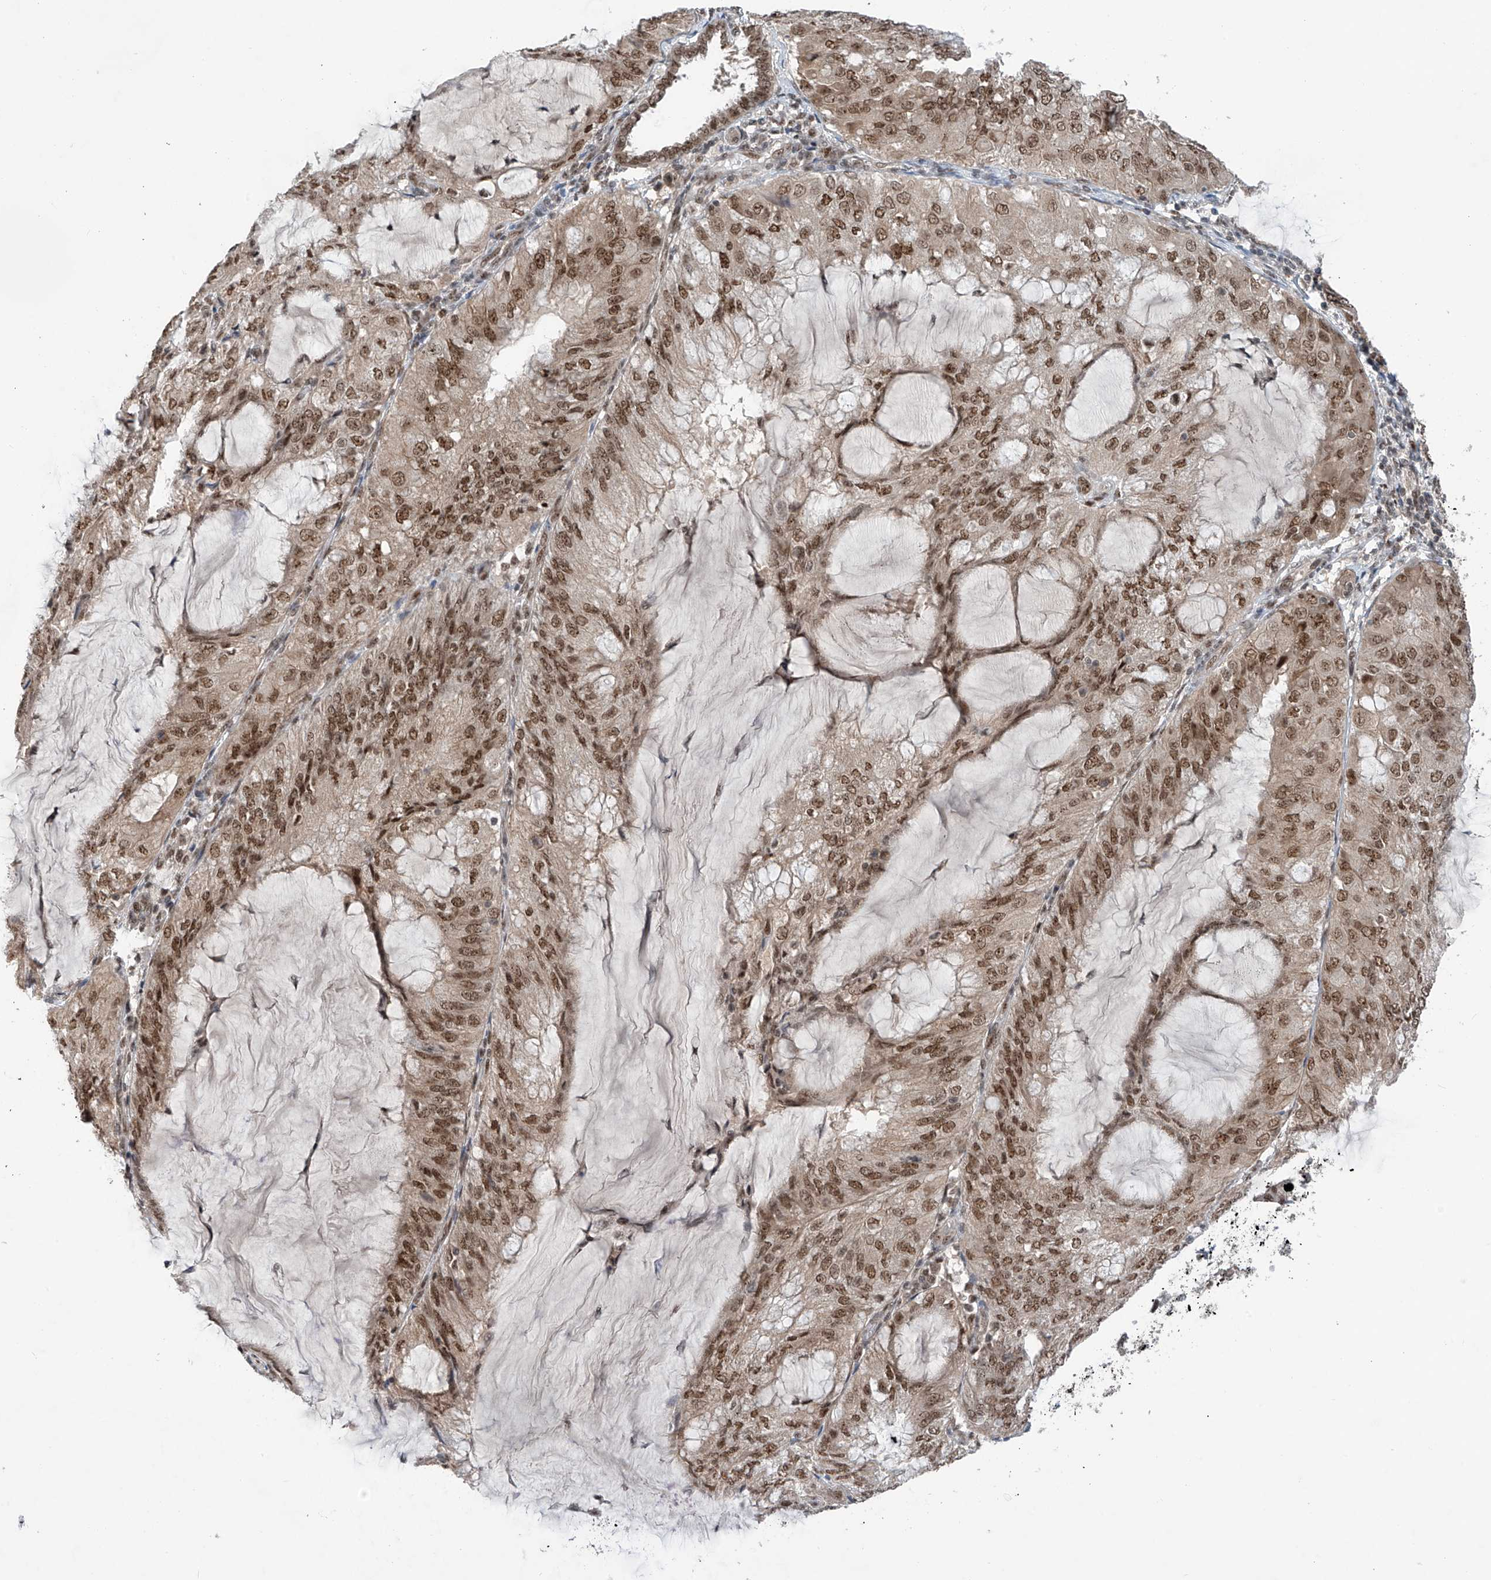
{"staining": {"intensity": "moderate", "quantity": ">75%", "location": "nuclear"}, "tissue": "endometrial cancer", "cell_type": "Tumor cells", "image_type": "cancer", "snomed": [{"axis": "morphology", "description": "Adenocarcinoma, NOS"}, {"axis": "topography", "description": "Endometrium"}], "caption": "Immunohistochemical staining of endometrial adenocarcinoma demonstrates moderate nuclear protein positivity in about >75% of tumor cells.", "gene": "RPAIN", "patient": {"sex": "female", "age": 81}}